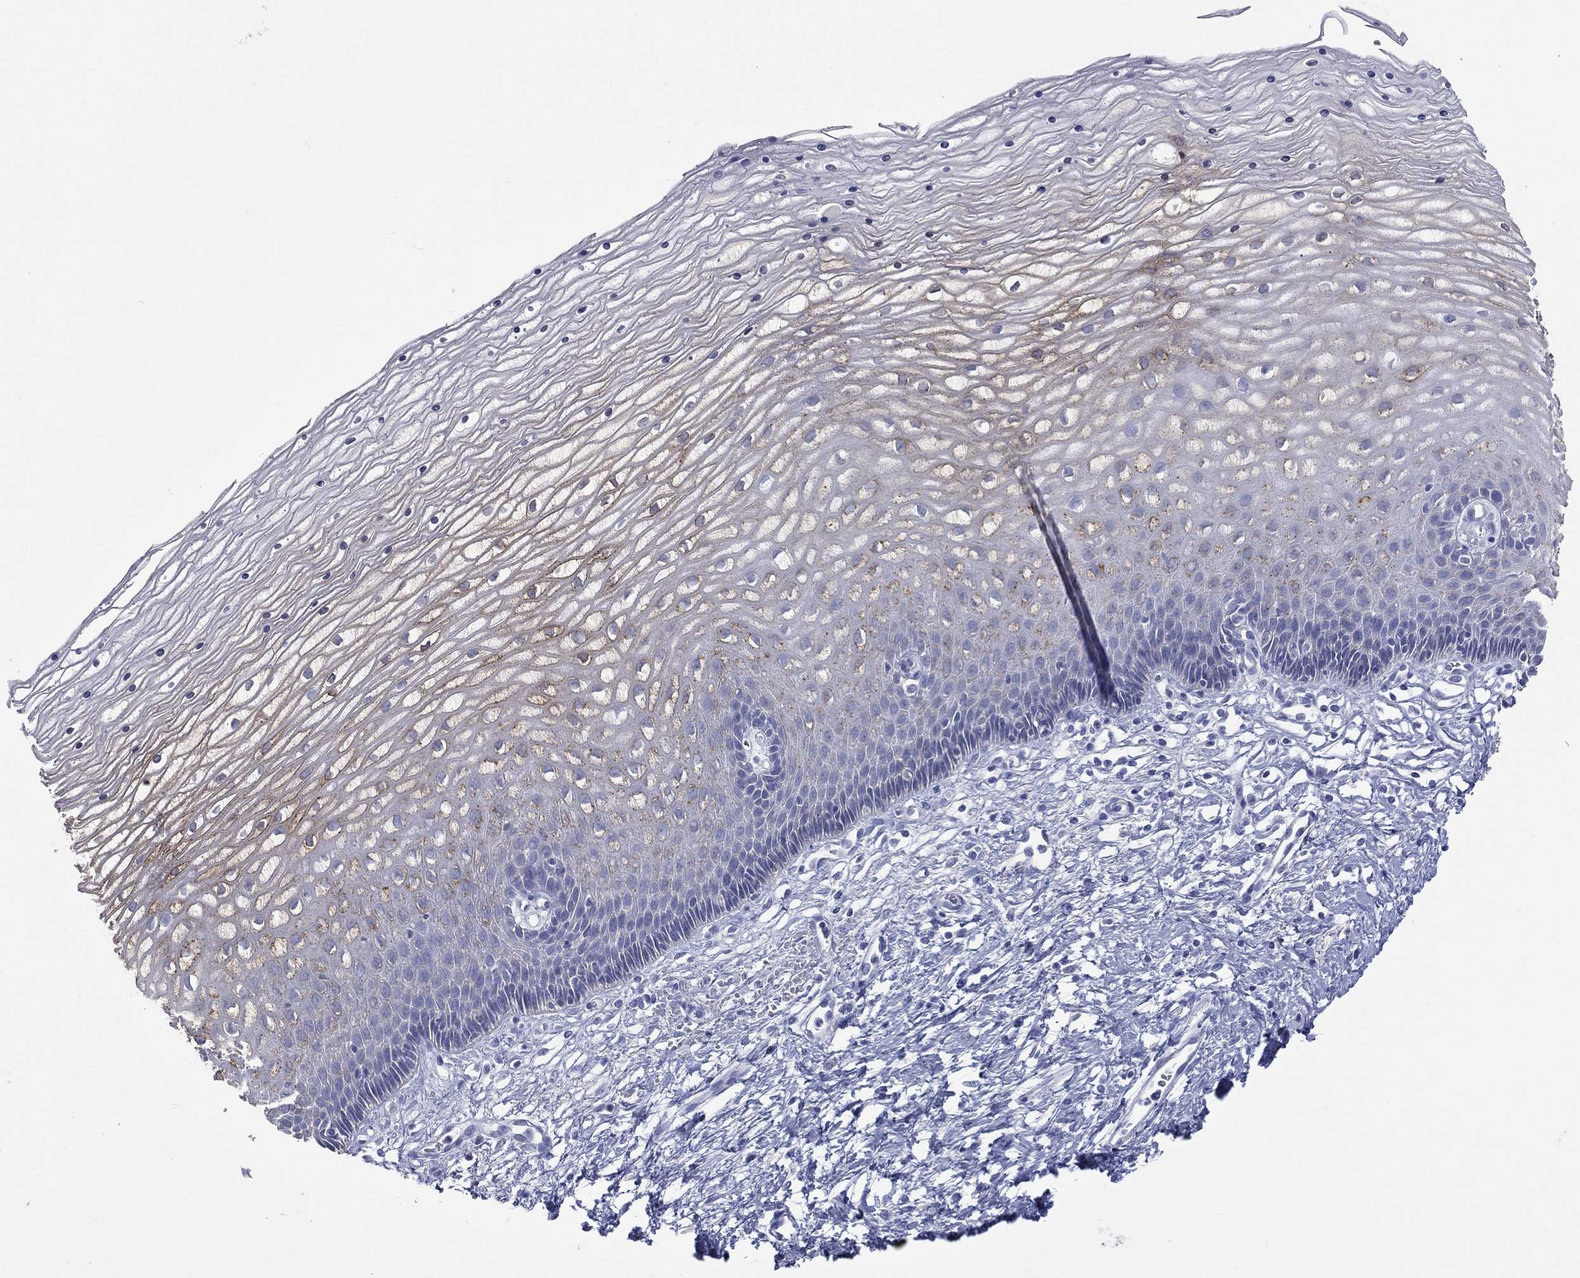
{"staining": {"intensity": "negative", "quantity": "none", "location": "none"}, "tissue": "cervix", "cell_type": "Glandular cells", "image_type": "normal", "snomed": [{"axis": "morphology", "description": "Normal tissue, NOS"}, {"axis": "topography", "description": "Cervix"}], "caption": "DAB immunohistochemical staining of benign human cervix demonstrates no significant expression in glandular cells. The staining is performed using DAB brown chromogen with nuclei counter-stained in using hematoxylin.", "gene": "CES2", "patient": {"sex": "female", "age": 35}}